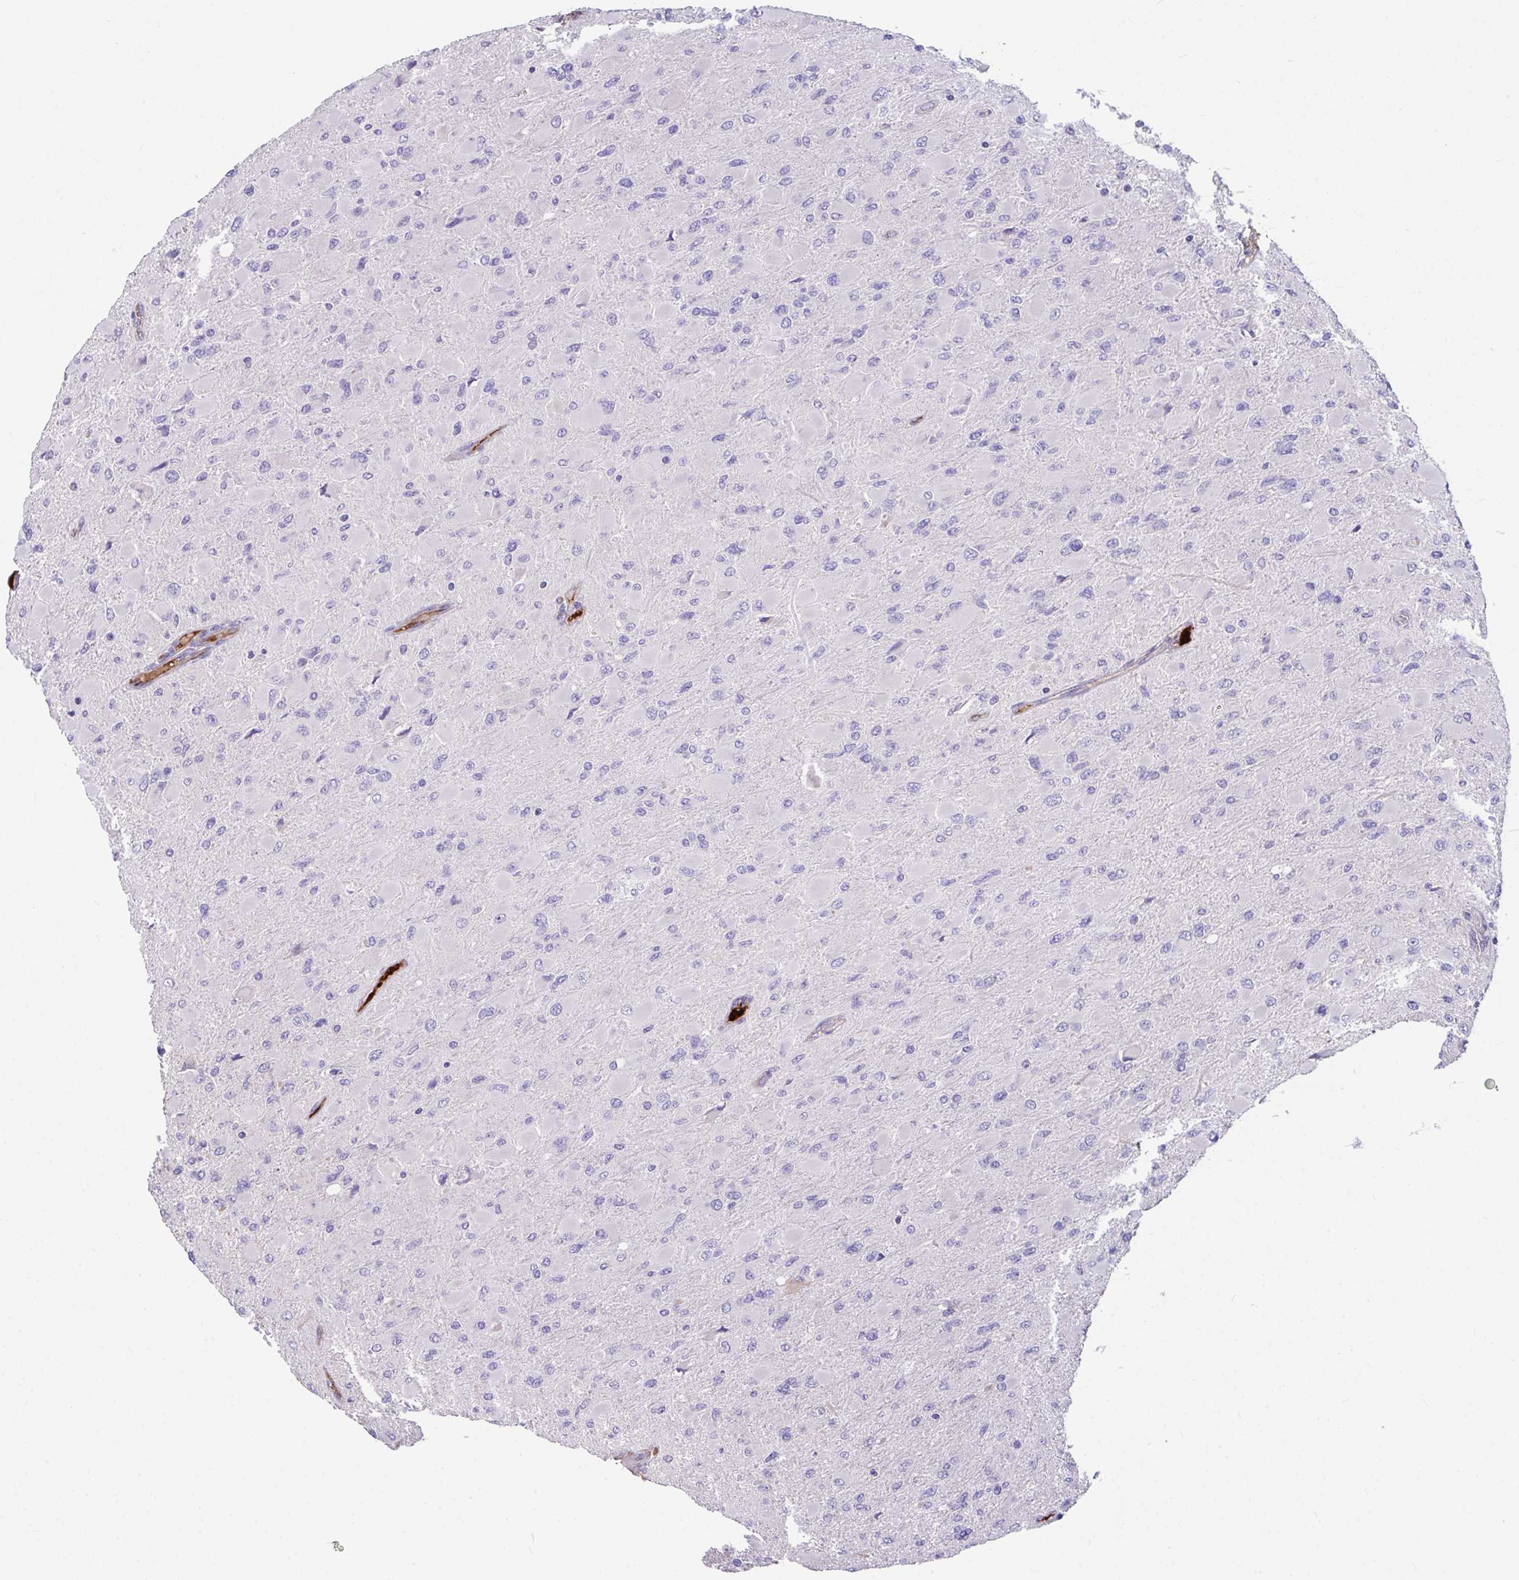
{"staining": {"intensity": "negative", "quantity": "none", "location": "none"}, "tissue": "glioma", "cell_type": "Tumor cells", "image_type": "cancer", "snomed": [{"axis": "morphology", "description": "Glioma, malignant, High grade"}, {"axis": "topography", "description": "Cerebral cortex"}], "caption": "A high-resolution image shows immunohistochemistry (IHC) staining of glioma, which reveals no significant positivity in tumor cells. (Immunohistochemistry (ihc), brightfield microscopy, high magnification).", "gene": "ZNF813", "patient": {"sex": "female", "age": 36}}